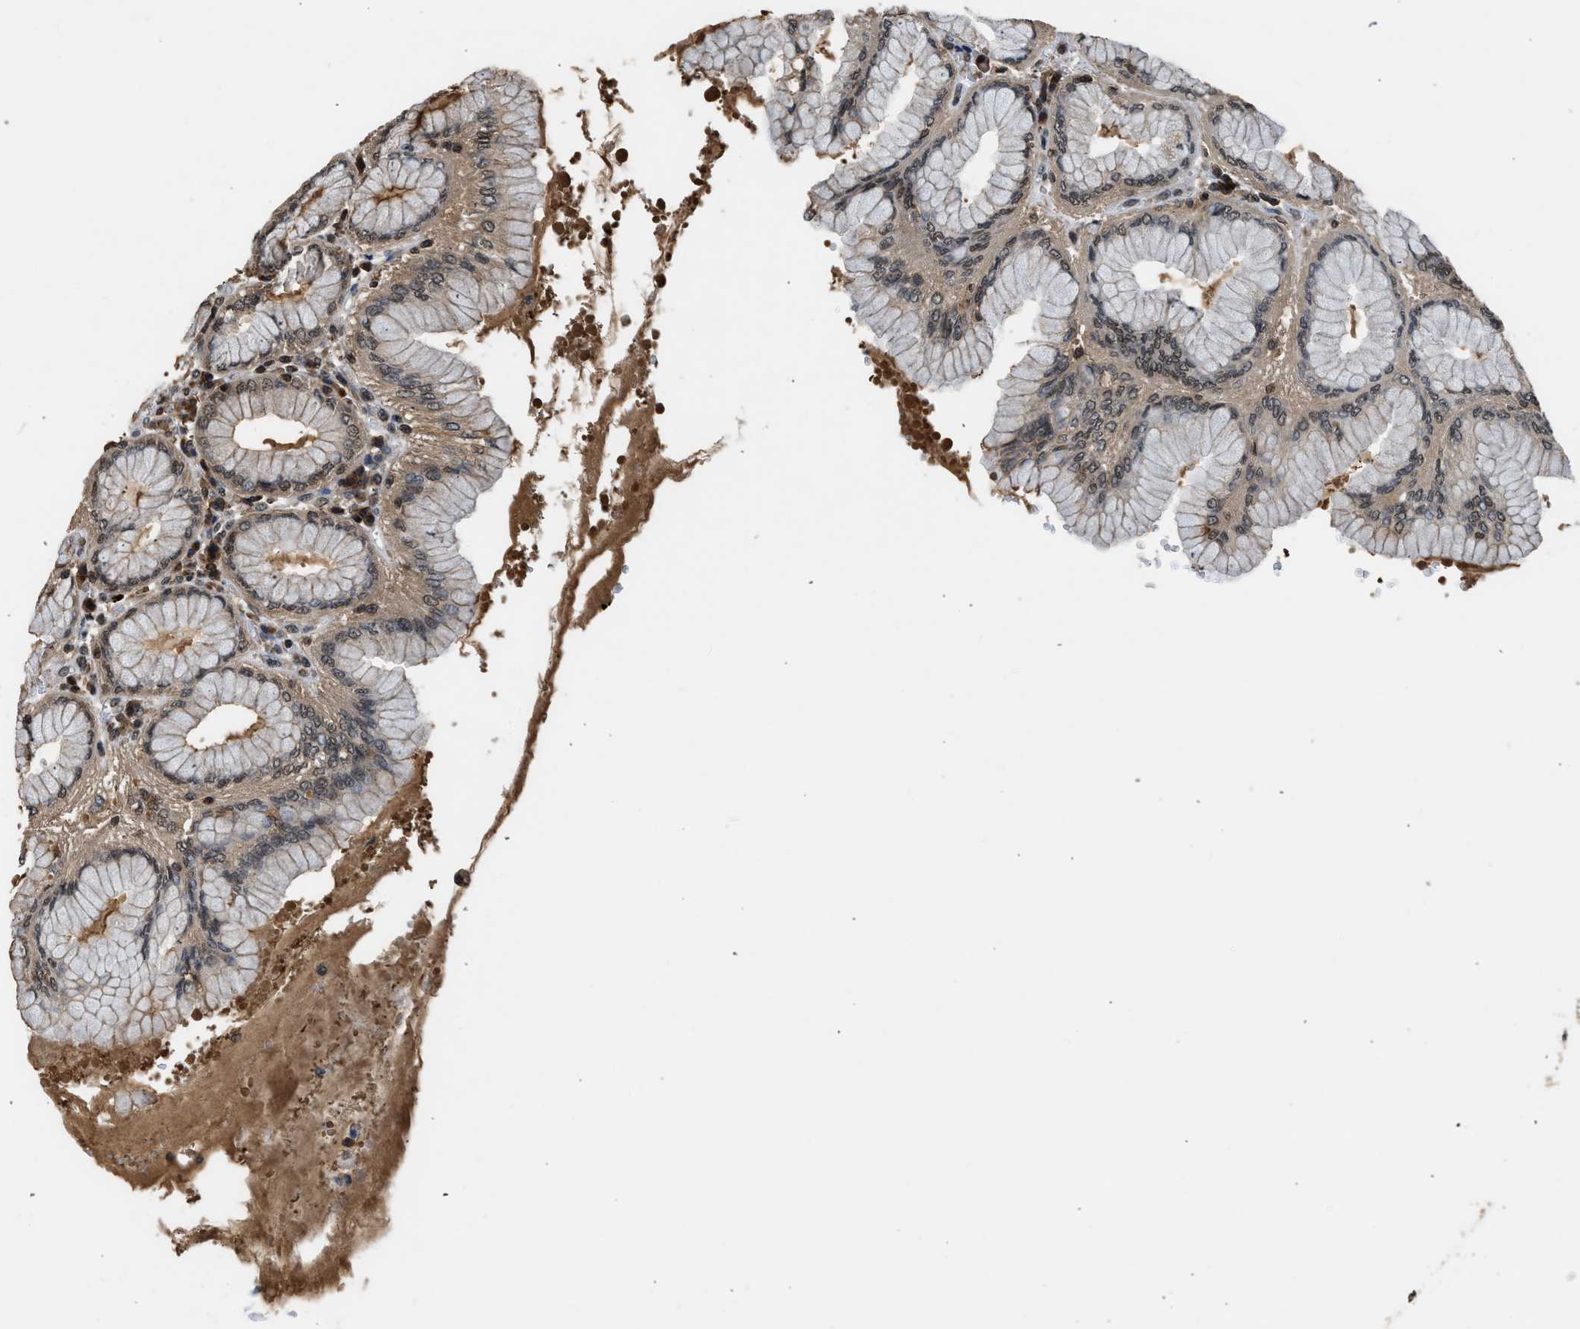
{"staining": {"intensity": "moderate", "quantity": "25%-75%", "location": "cytoplasmic/membranous"}, "tissue": "stomach", "cell_type": "Glandular cells", "image_type": "normal", "snomed": [{"axis": "morphology", "description": "Normal tissue, NOS"}, {"axis": "topography", "description": "Stomach"}, {"axis": "topography", "description": "Stomach, lower"}], "caption": "Stomach stained for a protein shows moderate cytoplasmic/membranous positivity in glandular cells.", "gene": "SLC15A4", "patient": {"sex": "female", "age": 56}}